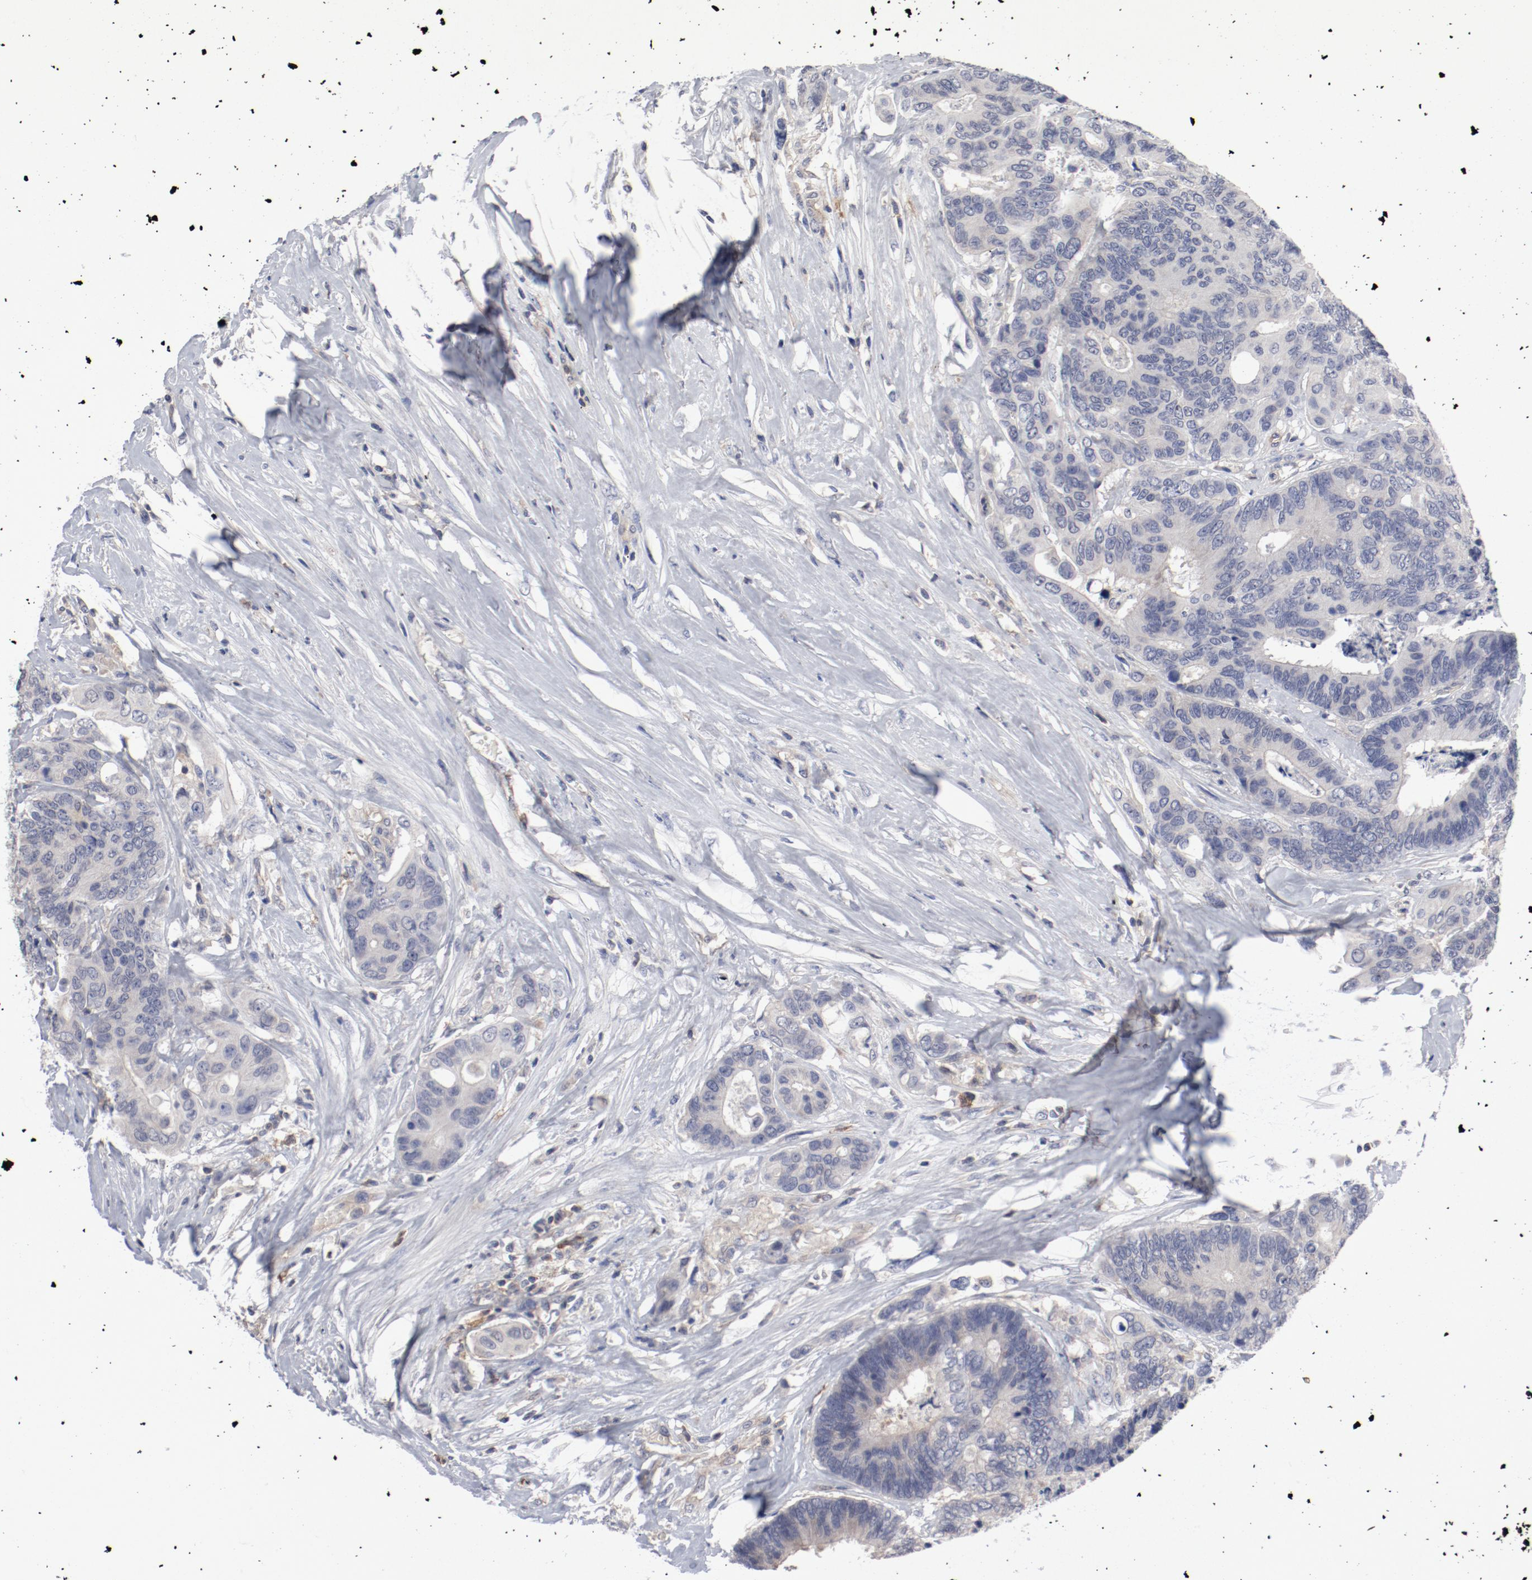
{"staining": {"intensity": "negative", "quantity": "none", "location": "none"}, "tissue": "colorectal cancer", "cell_type": "Tumor cells", "image_type": "cancer", "snomed": [{"axis": "morphology", "description": "Adenocarcinoma, NOS"}, {"axis": "topography", "description": "Rectum"}], "caption": "Immunohistochemistry (IHC) of human colorectal cancer displays no positivity in tumor cells.", "gene": "CBL", "patient": {"sex": "male", "age": 55}}